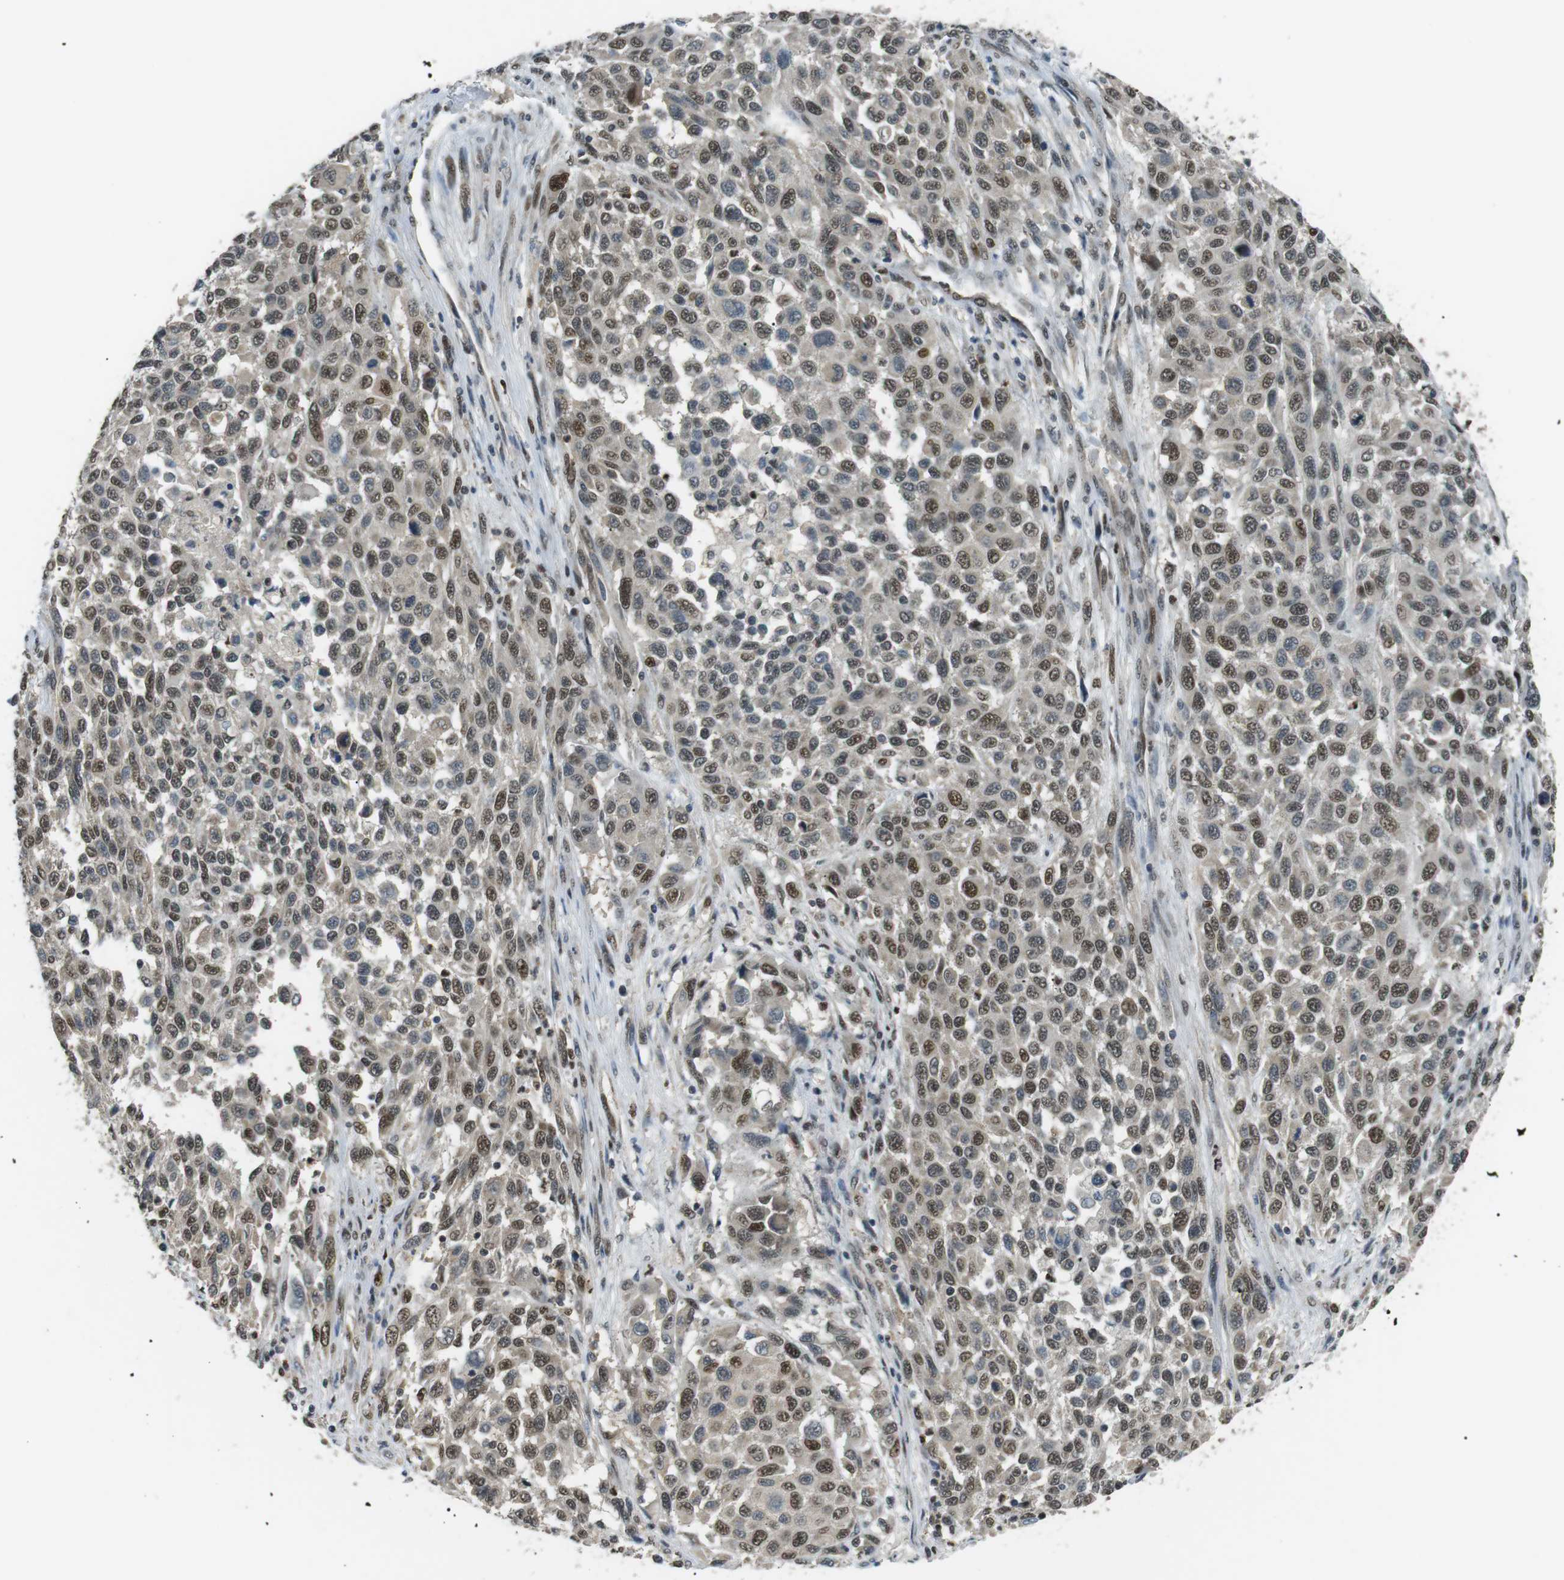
{"staining": {"intensity": "moderate", "quantity": ">75%", "location": "nuclear"}, "tissue": "melanoma", "cell_type": "Tumor cells", "image_type": "cancer", "snomed": [{"axis": "morphology", "description": "Malignant melanoma, Metastatic site"}, {"axis": "topography", "description": "Lymph node"}], "caption": "Melanoma stained for a protein (brown) shows moderate nuclear positive staining in approximately >75% of tumor cells.", "gene": "ORAI3", "patient": {"sex": "male", "age": 61}}